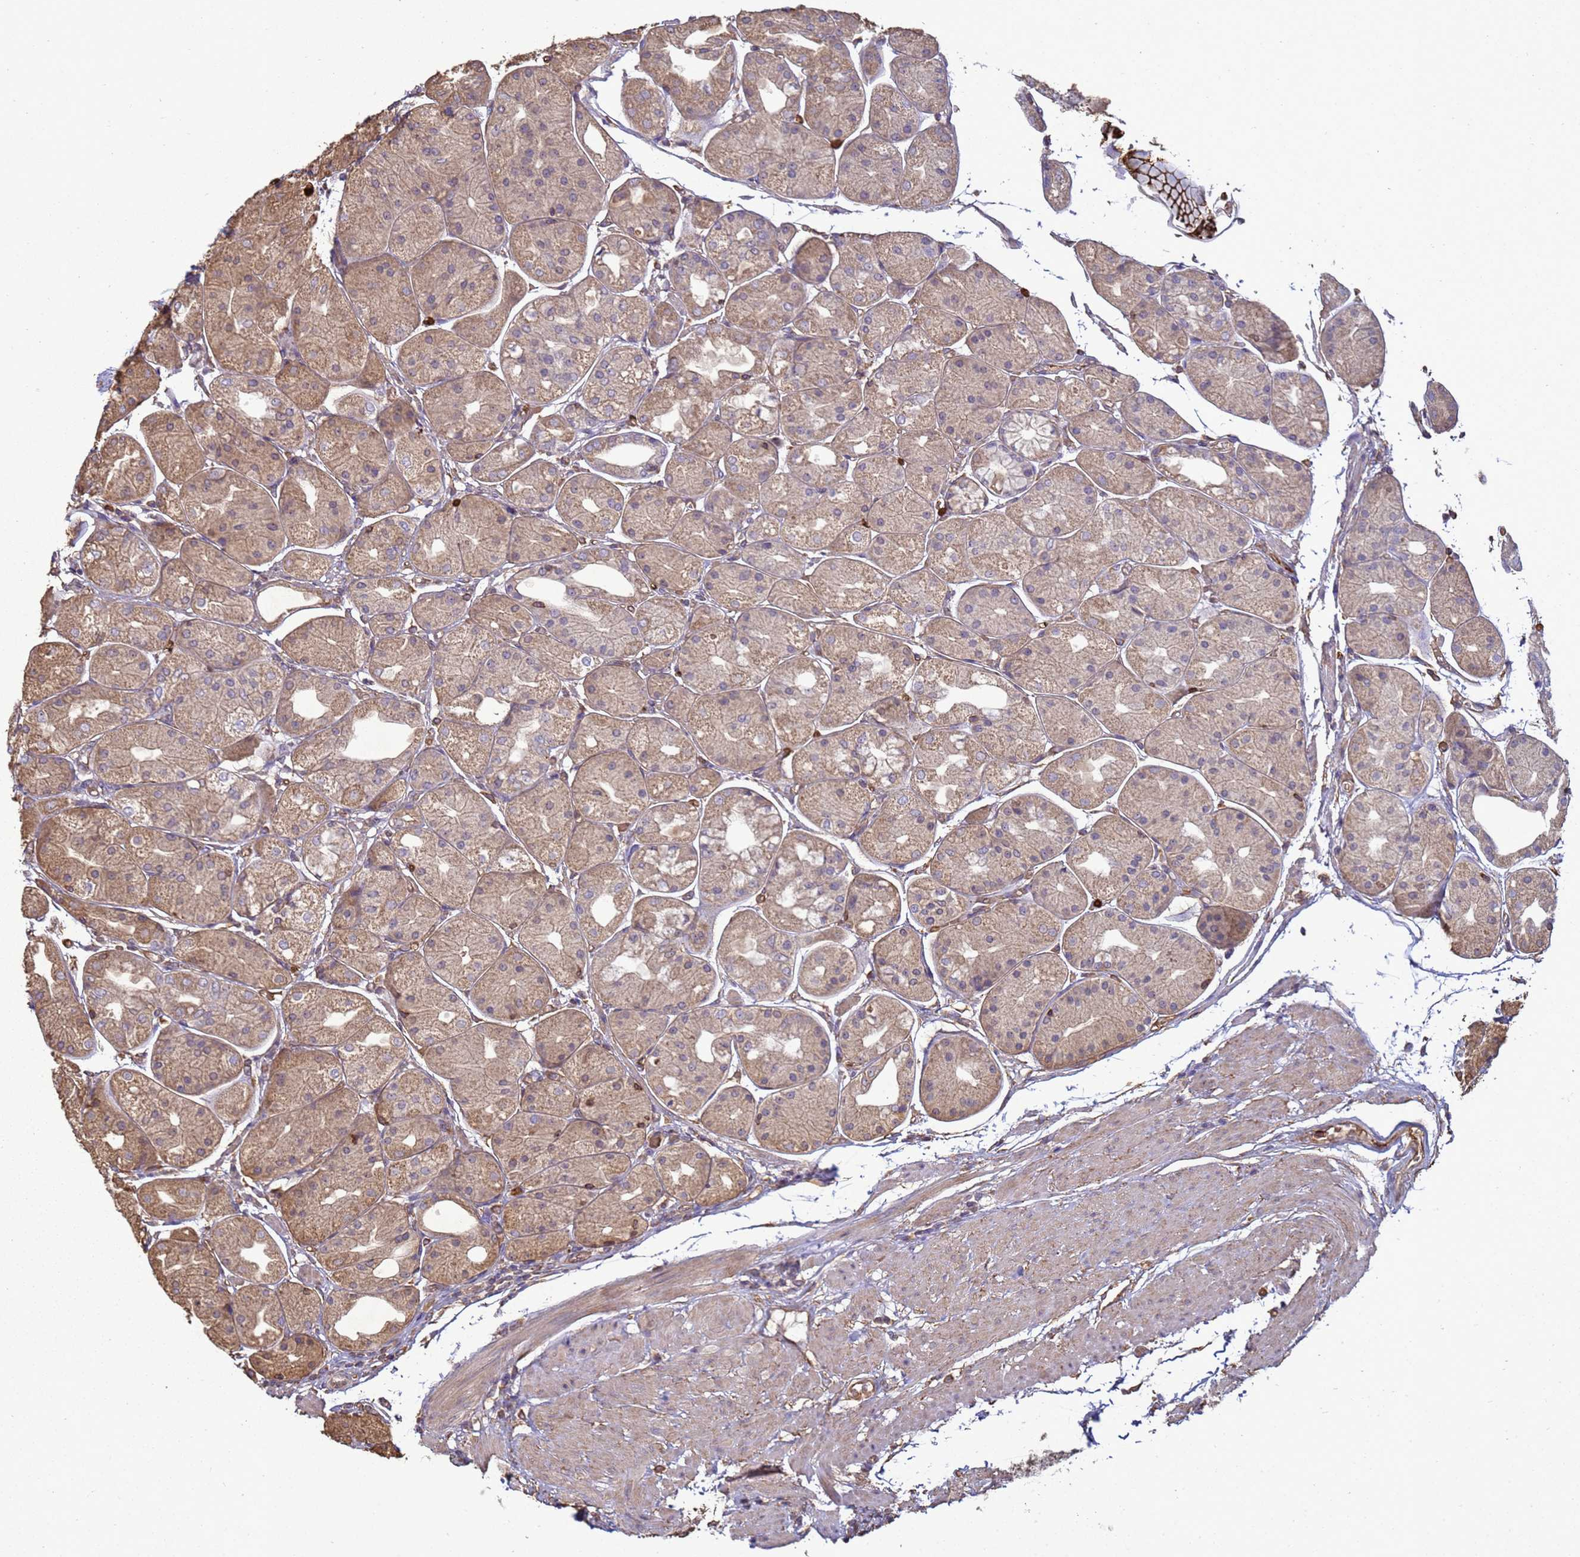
{"staining": {"intensity": "strong", "quantity": "25%-75%", "location": "cytoplasmic/membranous"}, "tissue": "stomach", "cell_type": "Glandular cells", "image_type": "normal", "snomed": [{"axis": "morphology", "description": "Normal tissue, NOS"}, {"axis": "topography", "description": "Stomach, upper"}], "caption": "Strong cytoplasmic/membranous positivity is present in about 25%-75% of glandular cells in normal stomach.", "gene": "SGIP1", "patient": {"sex": "male", "age": 72}}